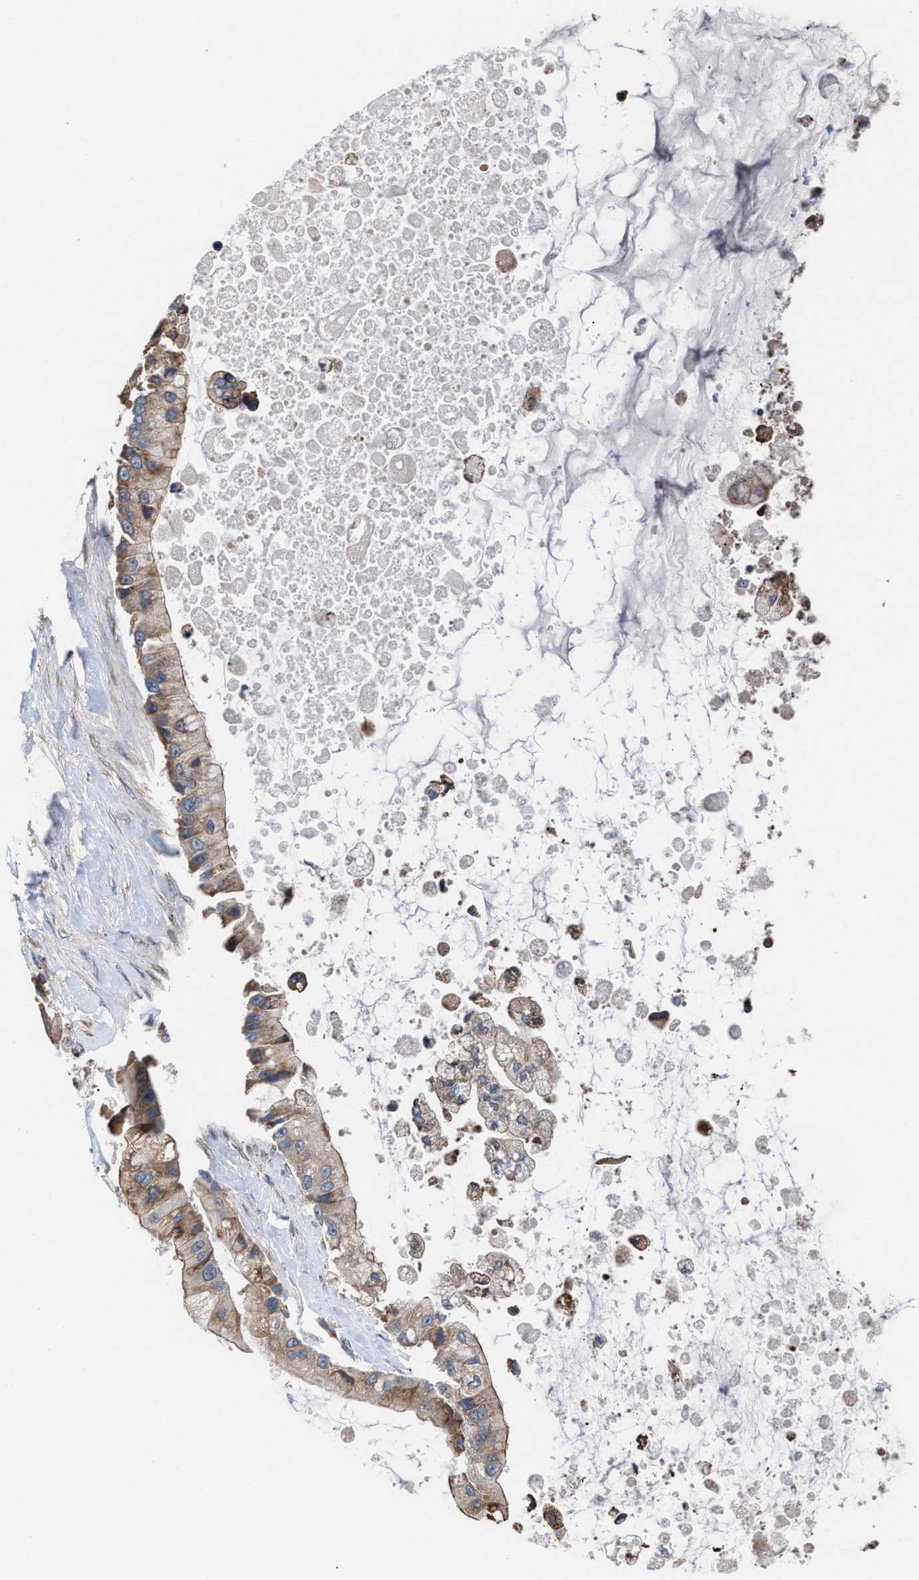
{"staining": {"intensity": "moderate", "quantity": ">75%", "location": "cytoplasmic/membranous"}, "tissue": "liver cancer", "cell_type": "Tumor cells", "image_type": "cancer", "snomed": [{"axis": "morphology", "description": "Cholangiocarcinoma"}, {"axis": "topography", "description": "Liver"}], "caption": "Immunohistochemical staining of human cholangiocarcinoma (liver) demonstrates medium levels of moderate cytoplasmic/membranous protein positivity in approximately >75% of tumor cells. (DAB (3,3'-diaminobenzidine) IHC with brightfield microscopy, high magnification).", "gene": "TP53BP2", "patient": {"sex": "male", "age": 50}}